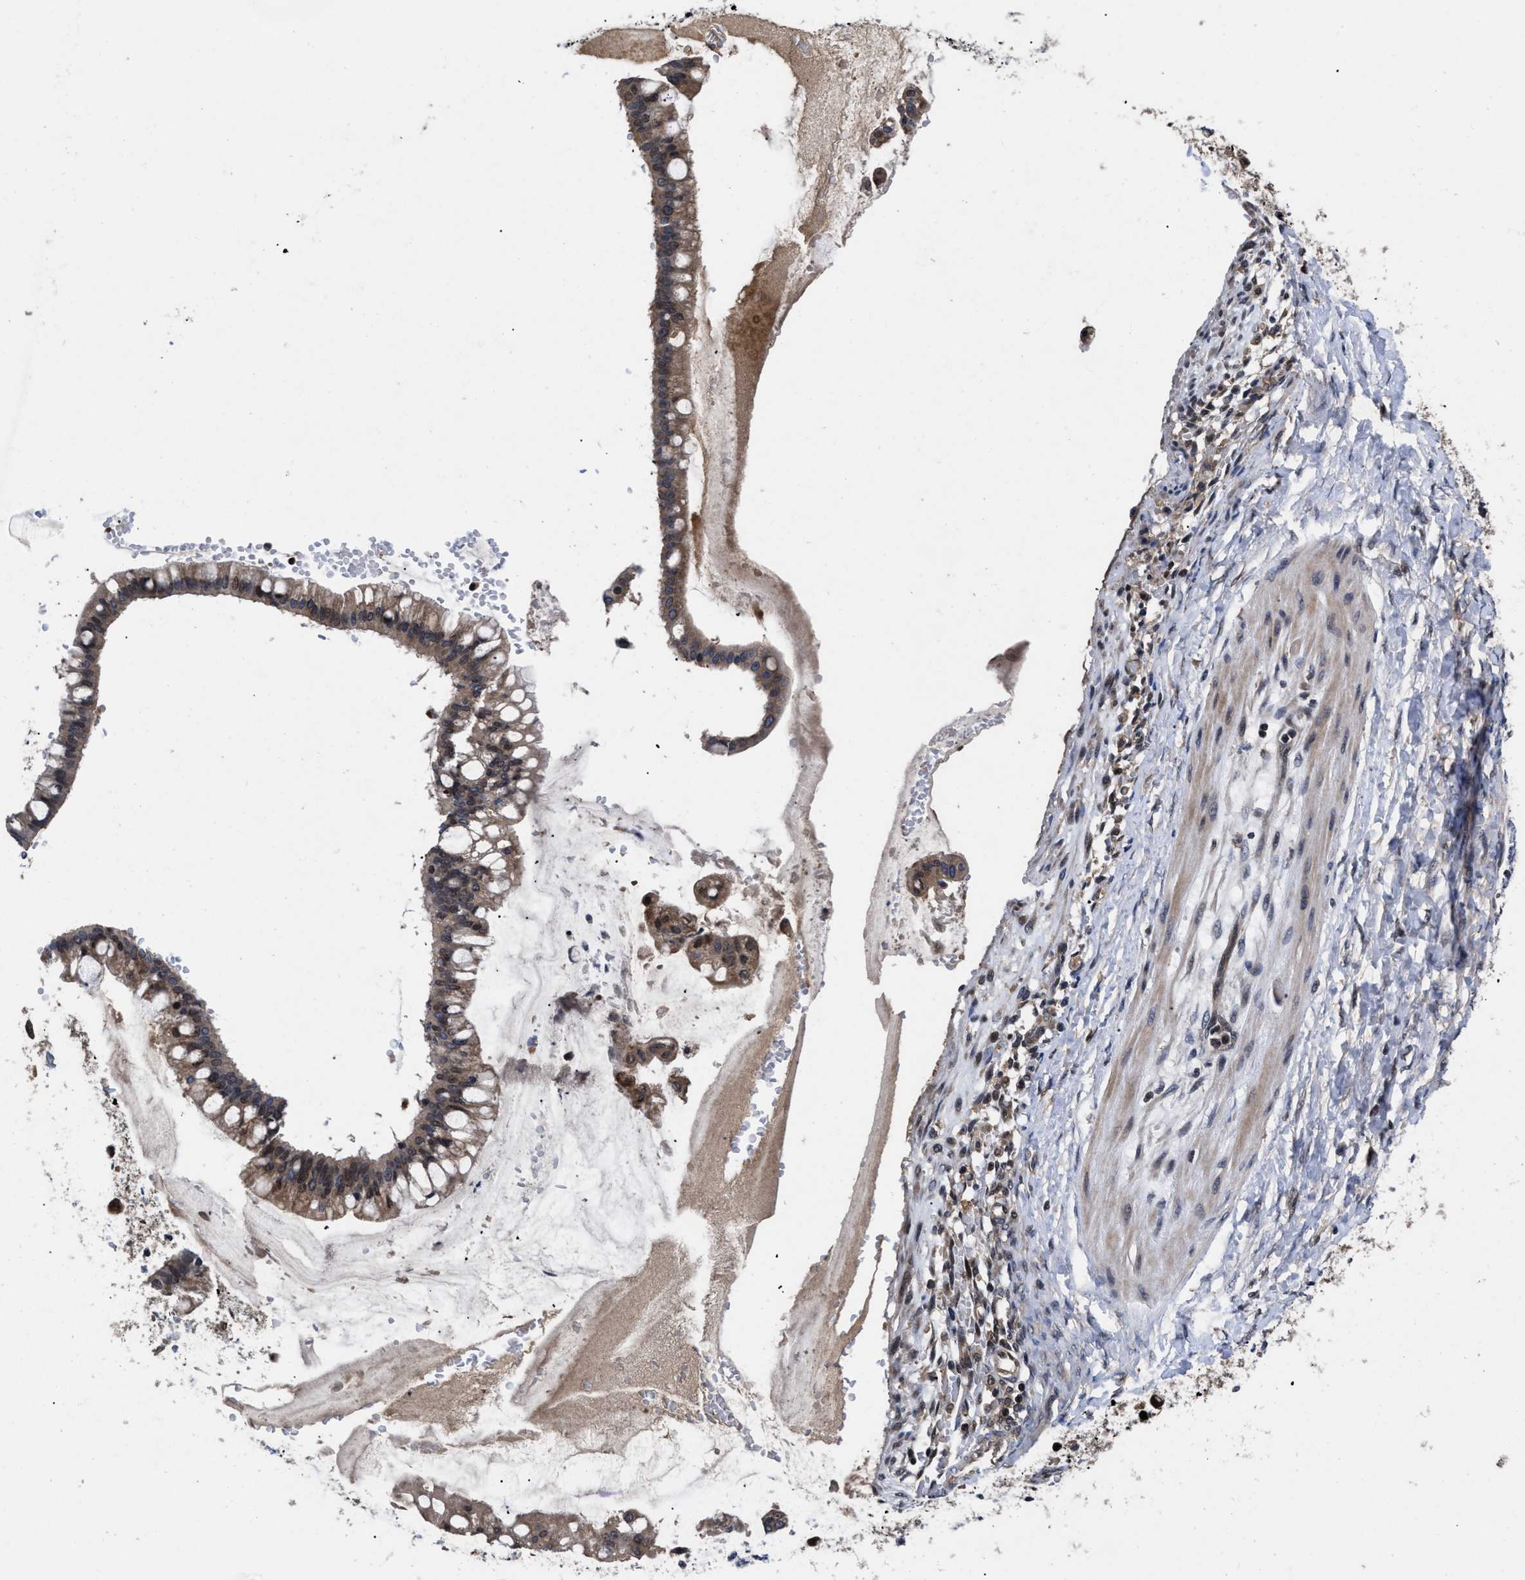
{"staining": {"intensity": "moderate", "quantity": ">75%", "location": "cytoplasmic/membranous,nuclear"}, "tissue": "ovarian cancer", "cell_type": "Tumor cells", "image_type": "cancer", "snomed": [{"axis": "morphology", "description": "Cystadenocarcinoma, mucinous, NOS"}, {"axis": "topography", "description": "Ovary"}], "caption": "Immunohistochemistry (IHC) of ovarian cancer displays medium levels of moderate cytoplasmic/membranous and nuclear expression in approximately >75% of tumor cells. (IHC, brightfield microscopy, high magnification).", "gene": "FAM200A", "patient": {"sex": "female", "age": 73}}